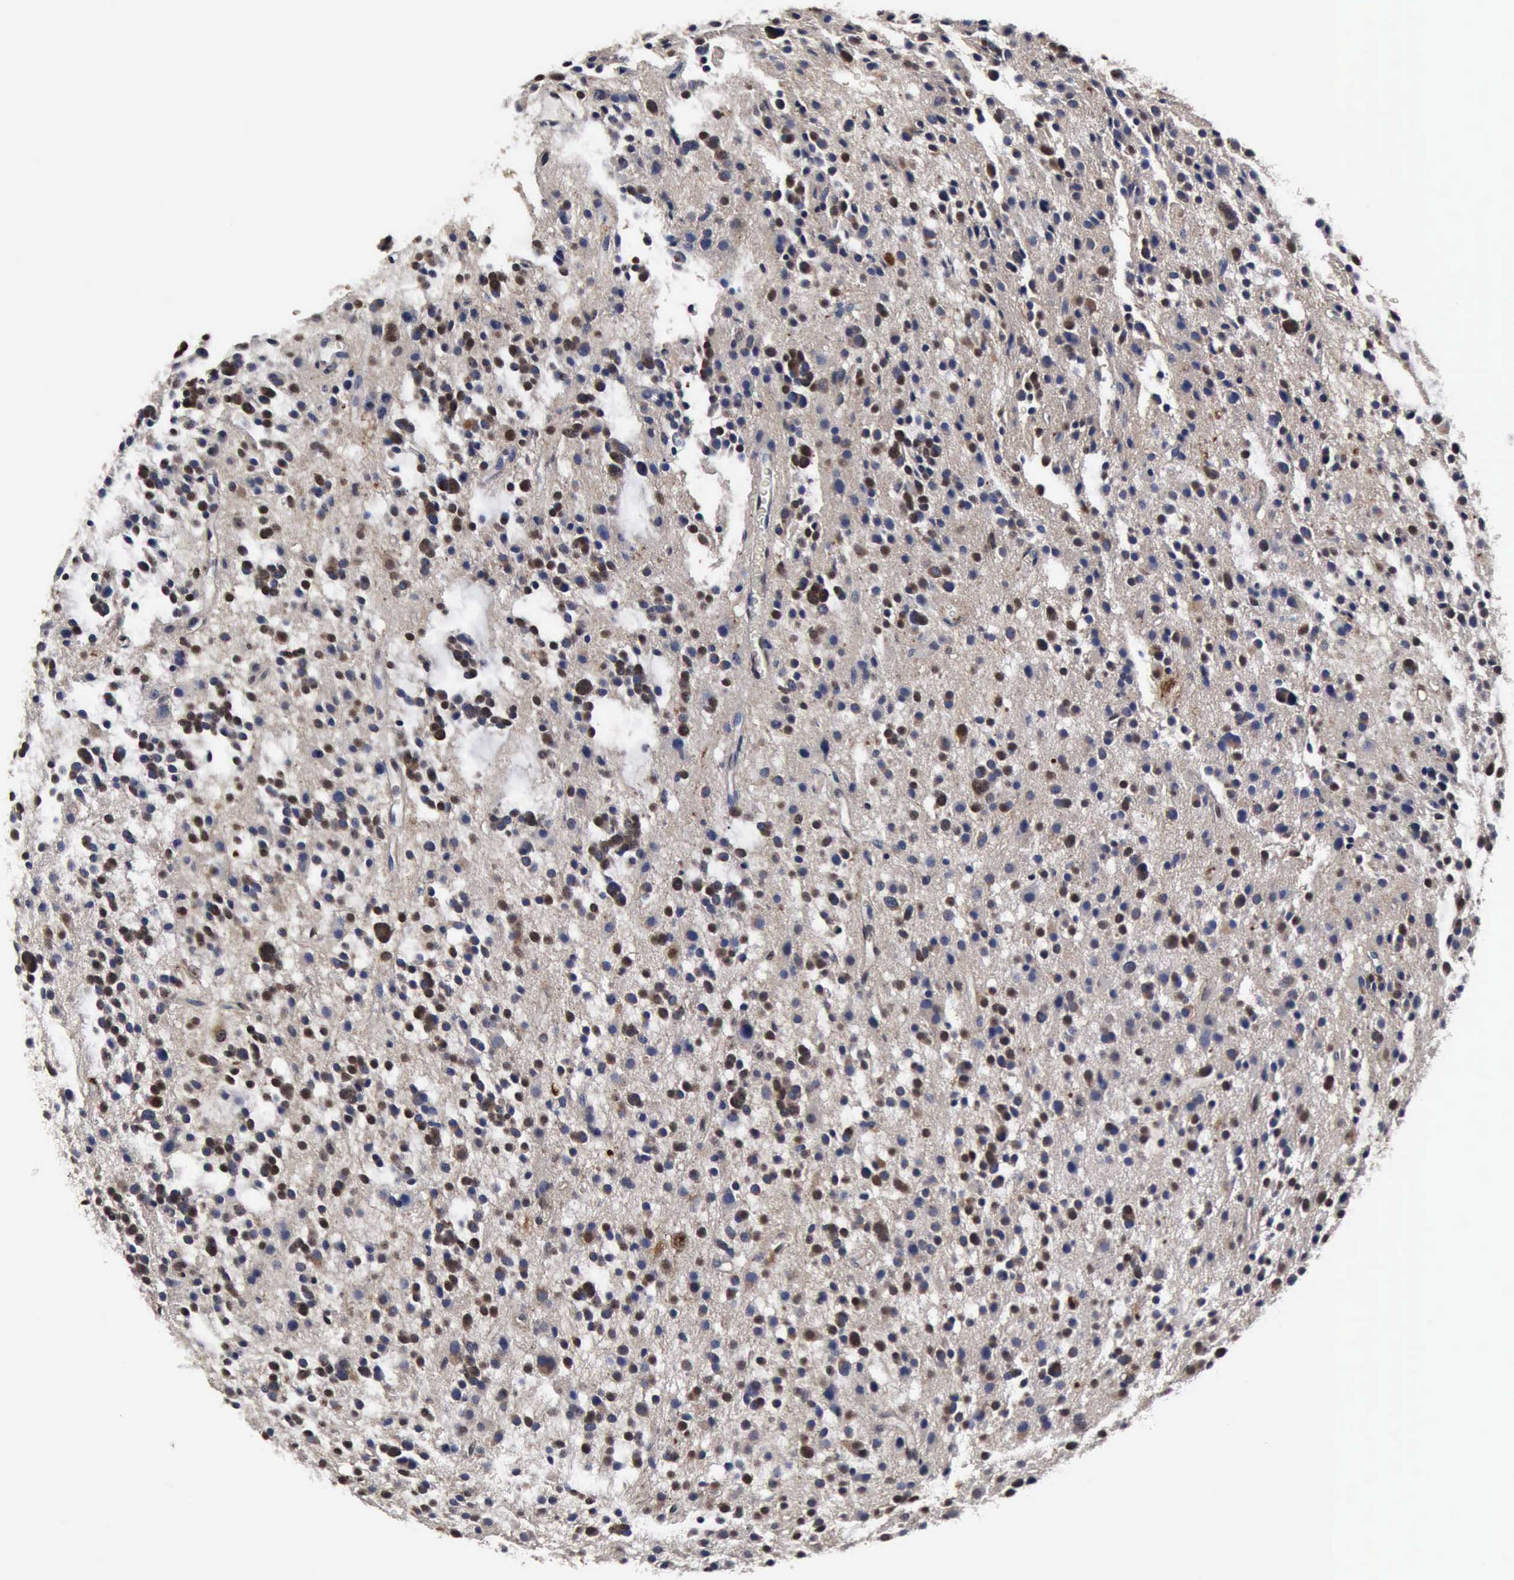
{"staining": {"intensity": "weak", "quantity": "25%-75%", "location": "cytoplasmic/membranous,nuclear"}, "tissue": "glioma", "cell_type": "Tumor cells", "image_type": "cancer", "snomed": [{"axis": "morphology", "description": "Glioma, malignant, Low grade"}, {"axis": "topography", "description": "Brain"}], "caption": "This image reveals IHC staining of glioma, with low weak cytoplasmic/membranous and nuclear positivity in approximately 25%-75% of tumor cells.", "gene": "UBC", "patient": {"sex": "female", "age": 36}}